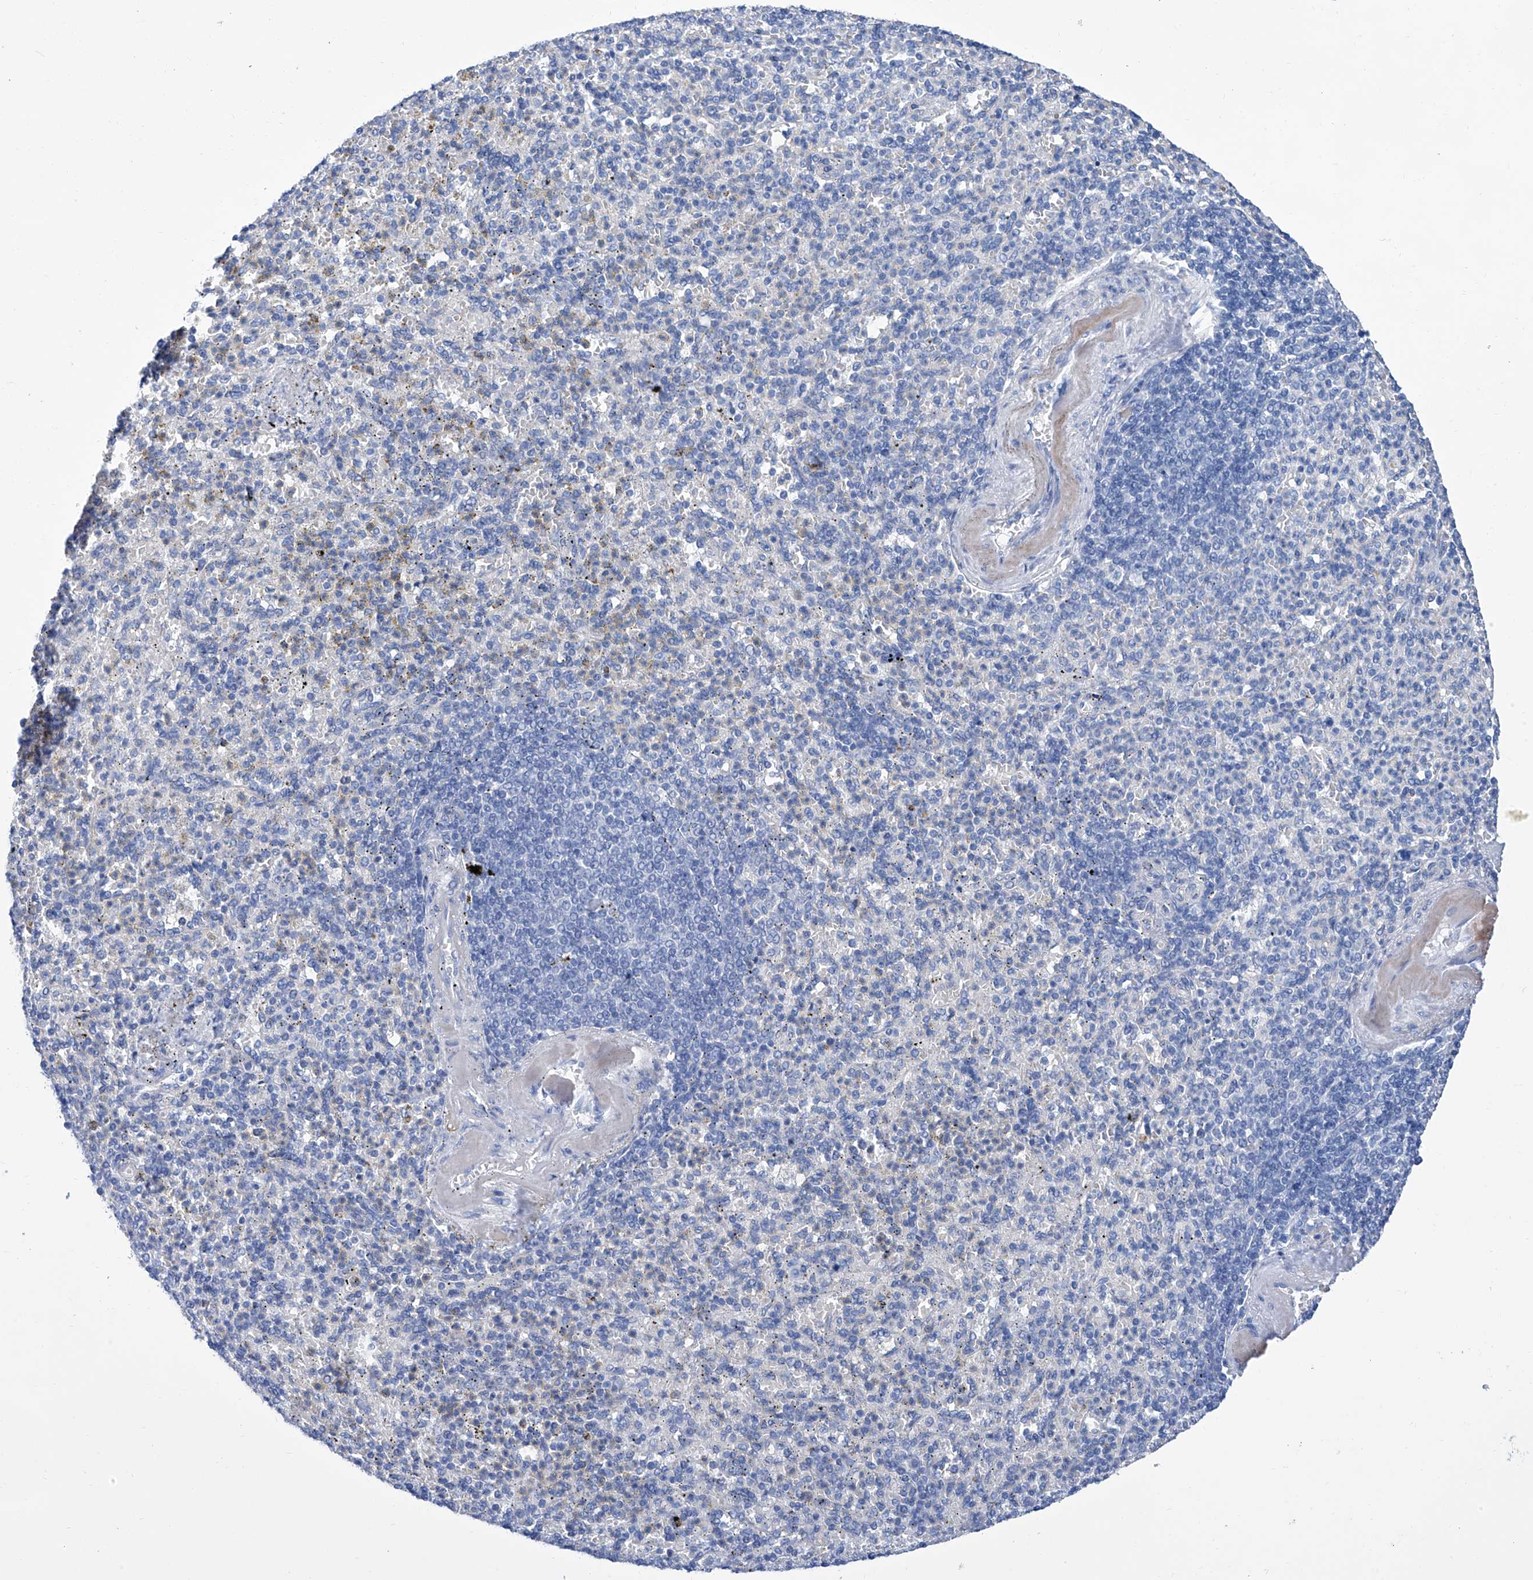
{"staining": {"intensity": "negative", "quantity": "none", "location": "none"}, "tissue": "spleen", "cell_type": "Cells in red pulp", "image_type": "normal", "snomed": [{"axis": "morphology", "description": "Normal tissue, NOS"}, {"axis": "topography", "description": "Spleen"}], "caption": "A histopathology image of human spleen is negative for staining in cells in red pulp. (Brightfield microscopy of DAB immunohistochemistry (IHC) at high magnification).", "gene": "SMS", "patient": {"sex": "female", "age": 74}}